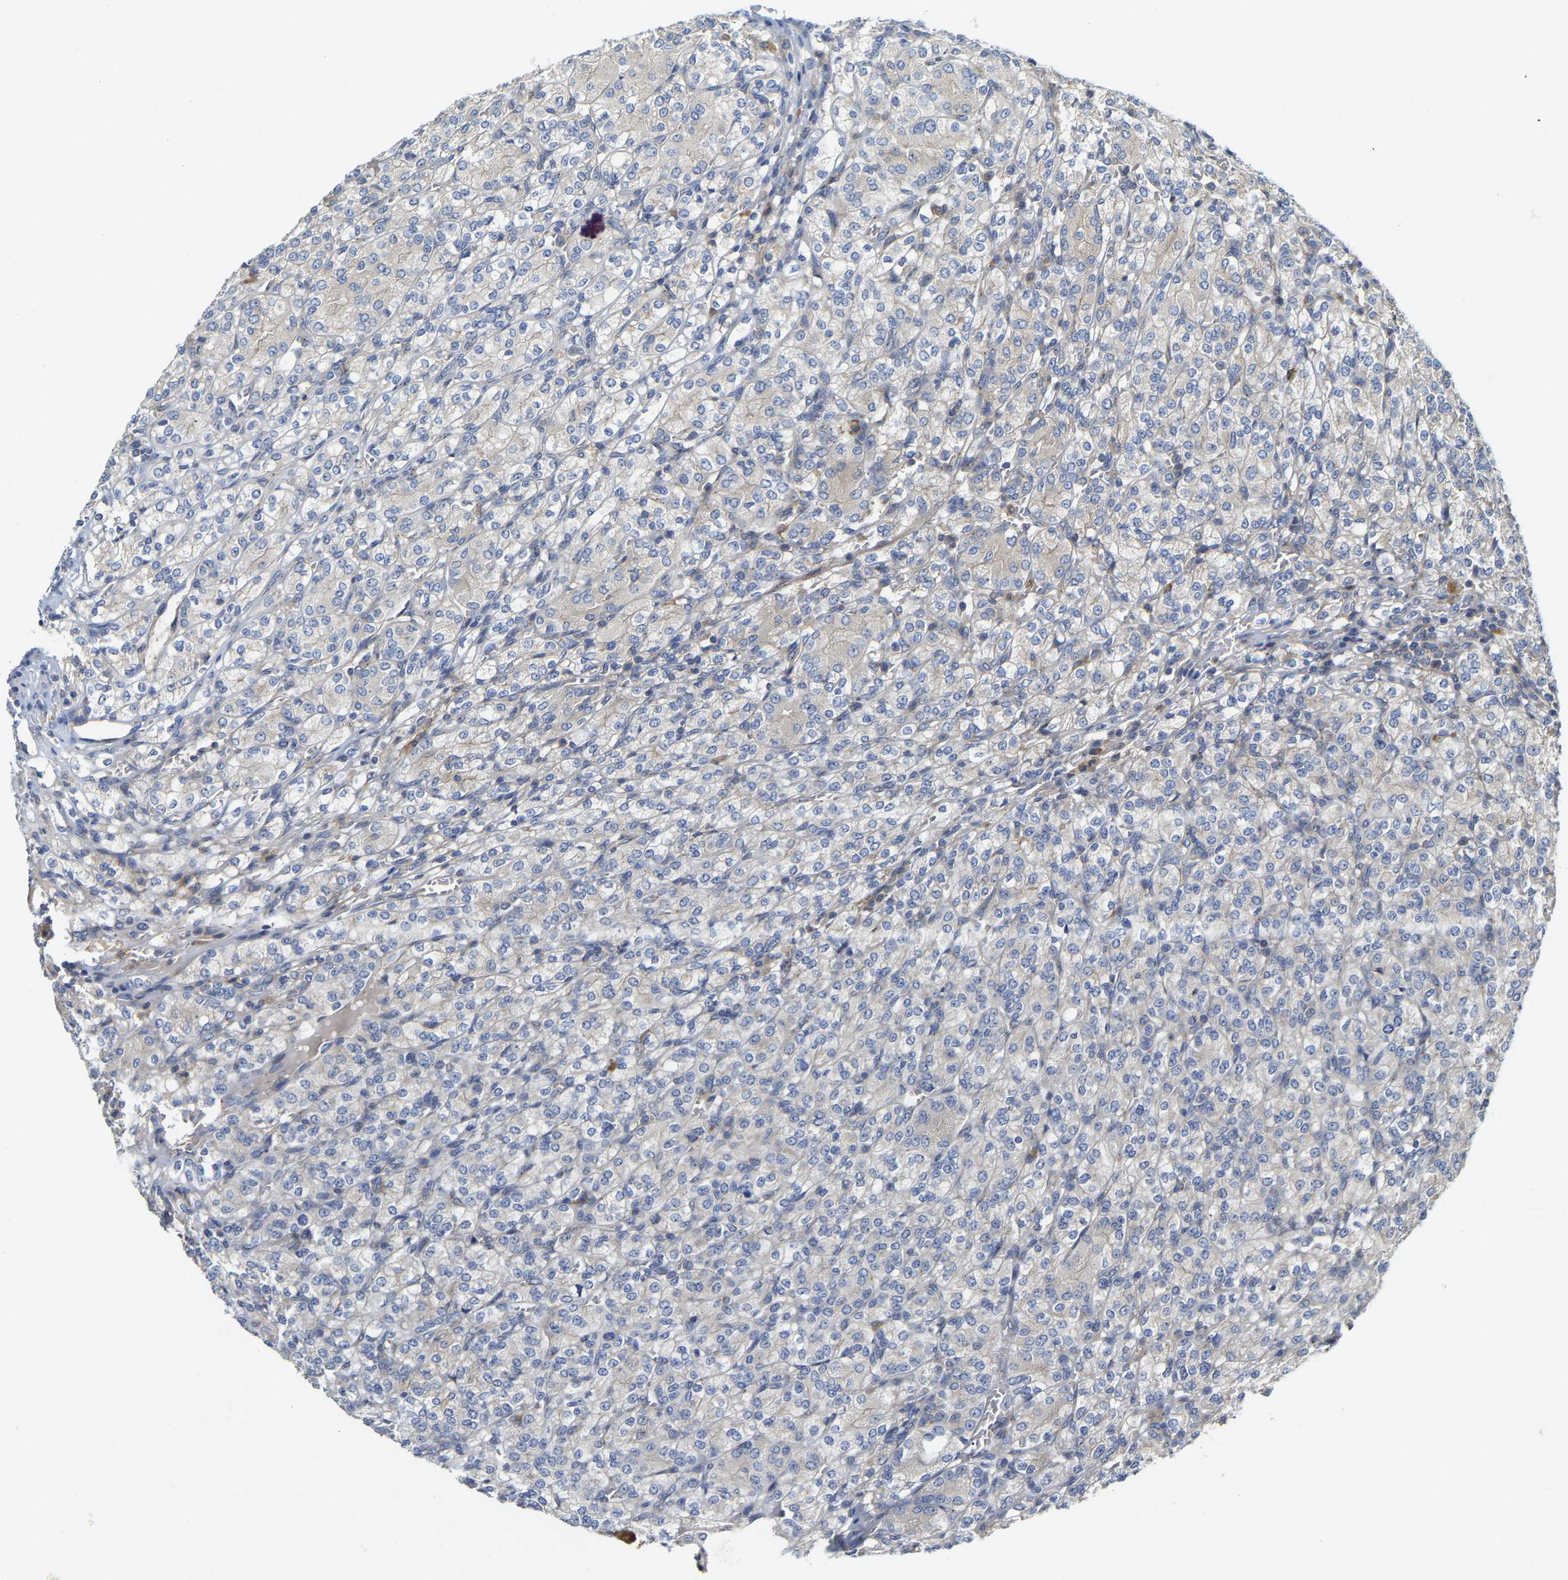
{"staining": {"intensity": "negative", "quantity": "none", "location": "none"}, "tissue": "renal cancer", "cell_type": "Tumor cells", "image_type": "cancer", "snomed": [{"axis": "morphology", "description": "Adenocarcinoma, NOS"}, {"axis": "topography", "description": "Kidney"}], "caption": "IHC of human renal cancer (adenocarcinoma) demonstrates no staining in tumor cells. Brightfield microscopy of immunohistochemistry (IHC) stained with DAB (brown) and hematoxylin (blue), captured at high magnification.", "gene": "PCNT", "patient": {"sex": "male", "age": 77}}